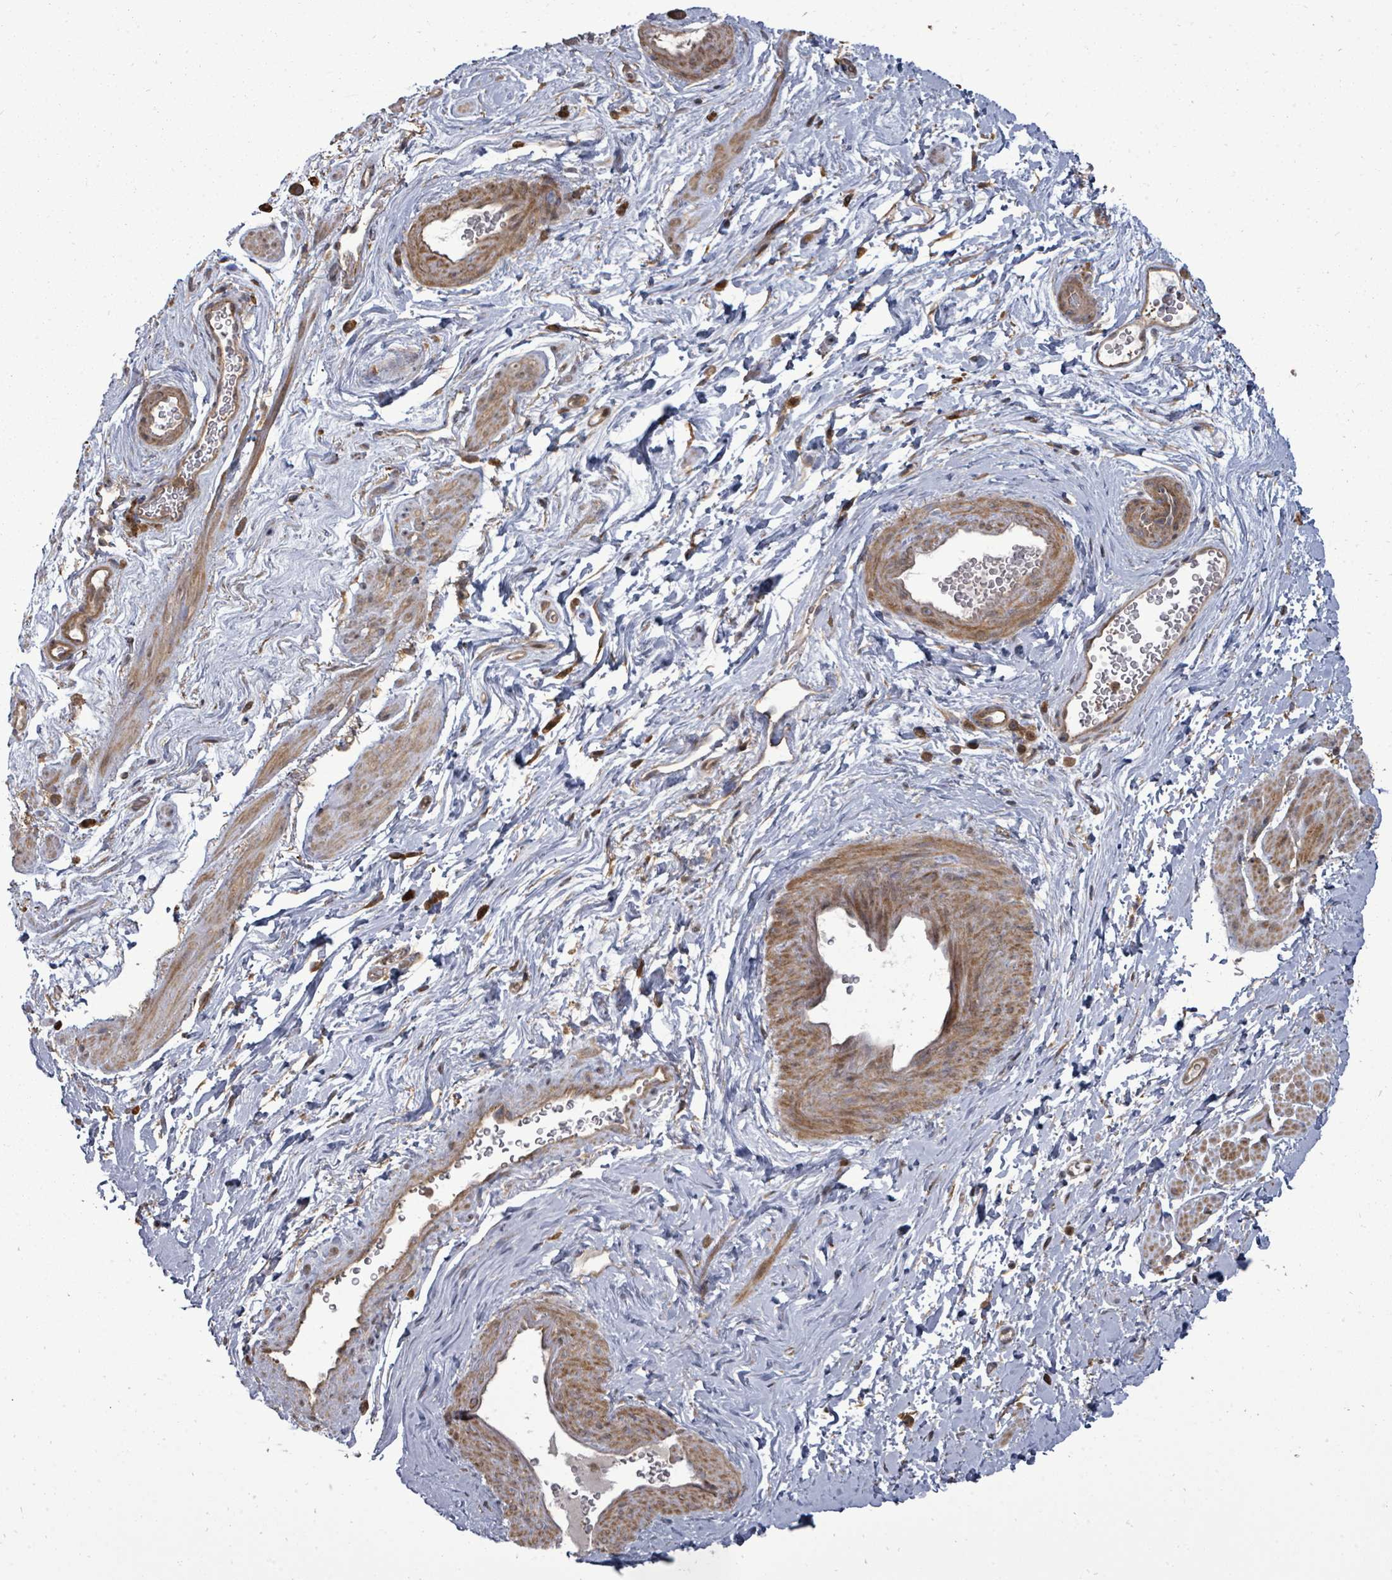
{"staining": {"intensity": "moderate", "quantity": ">75%", "location": "cytoplasmic/membranous"}, "tissue": "smooth muscle", "cell_type": "Smooth muscle cells", "image_type": "normal", "snomed": [{"axis": "morphology", "description": "Normal tissue, NOS"}, {"axis": "topography", "description": "Smooth muscle"}, {"axis": "topography", "description": "Peripheral nerve tissue"}], "caption": "Immunohistochemistry histopathology image of unremarkable smooth muscle stained for a protein (brown), which shows medium levels of moderate cytoplasmic/membranous positivity in about >75% of smooth muscle cells.", "gene": "EIF3CL", "patient": {"sex": "male", "age": 69}}